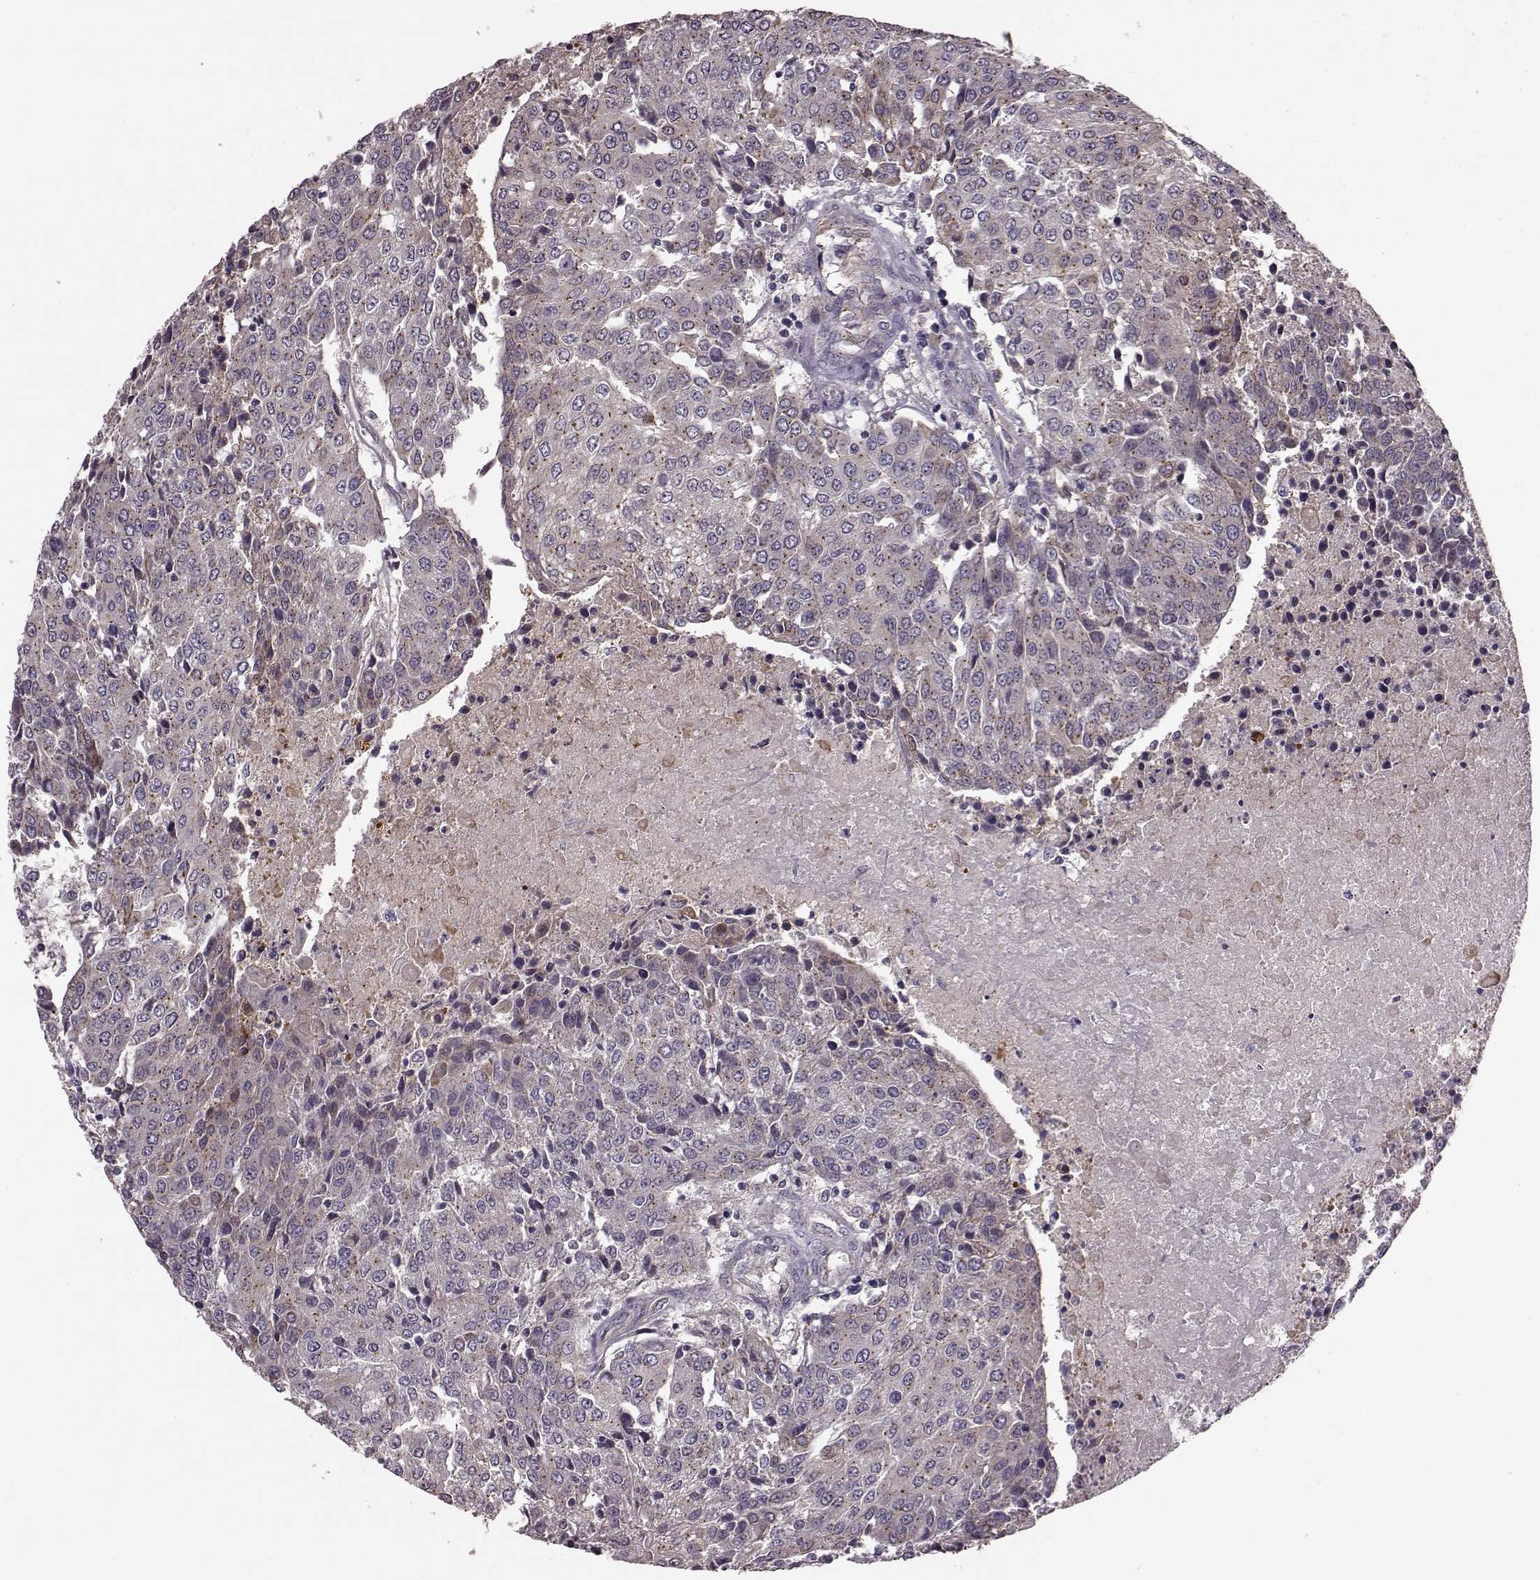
{"staining": {"intensity": "negative", "quantity": "none", "location": "none"}, "tissue": "urothelial cancer", "cell_type": "Tumor cells", "image_type": "cancer", "snomed": [{"axis": "morphology", "description": "Urothelial carcinoma, High grade"}, {"axis": "topography", "description": "Urinary bladder"}], "caption": "Immunohistochemical staining of urothelial carcinoma (high-grade) displays no significant positivity in tumor cells.", "gene": "NTF3", "patient": {"sex": "female", "age": 85}}